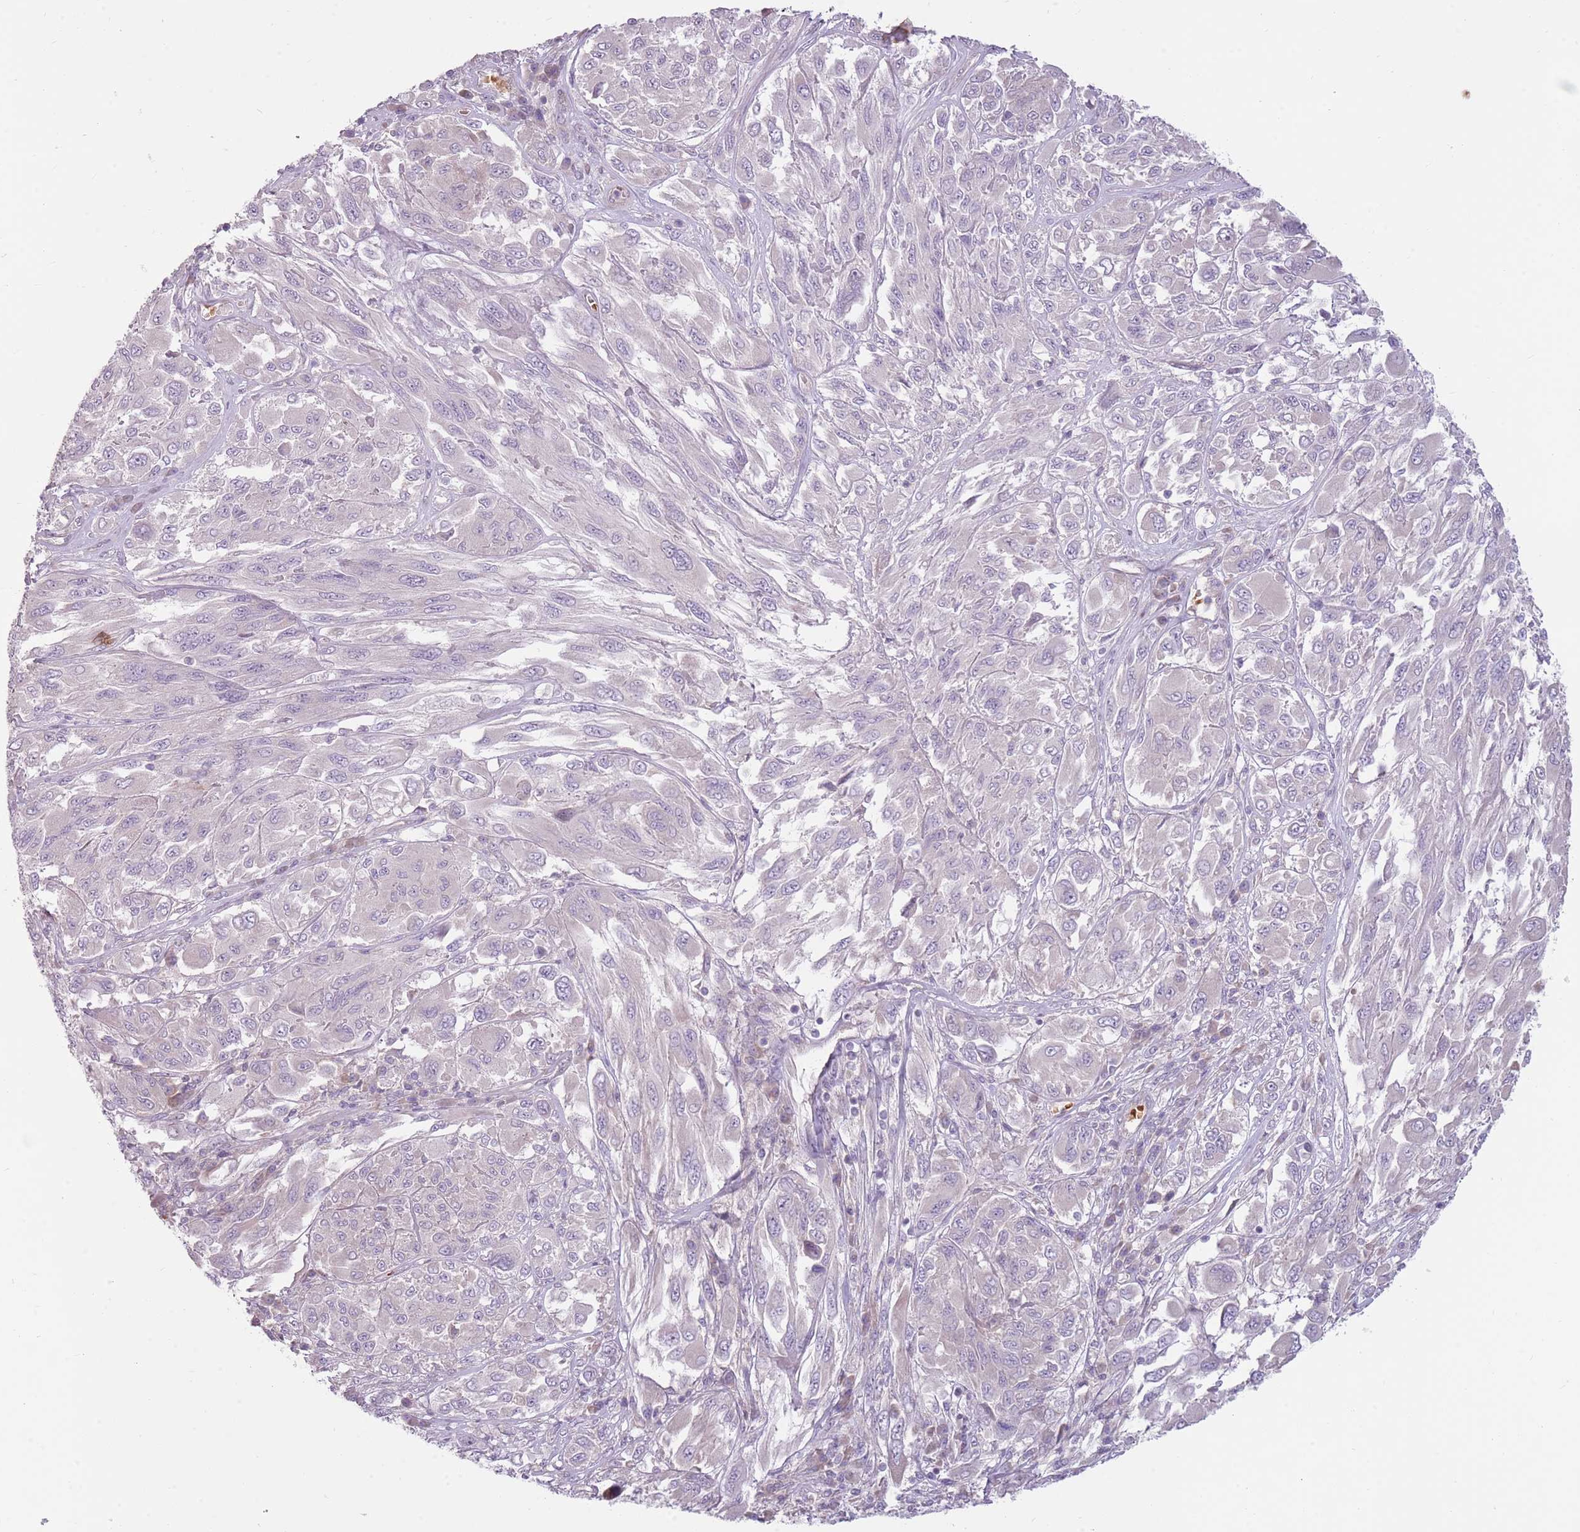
{"staining": {"intensity": "negative", "quantity": "none", "location": "none"}, "tissue": "melanoma", "cell_type": "Tumor cells", "image_type": "cancer", "snomed": [{"axis": "morphology", "description": "Malignant melanoma, NOS"}, {"axis": "topography", "description": "Skin"}], "caption": "IHC image of human malignant melanoma stained for a protein (brown), which displays no staining in tumor cells.", "gene": "HSPA14", "patient": {"sex": "female", "age": 91}}